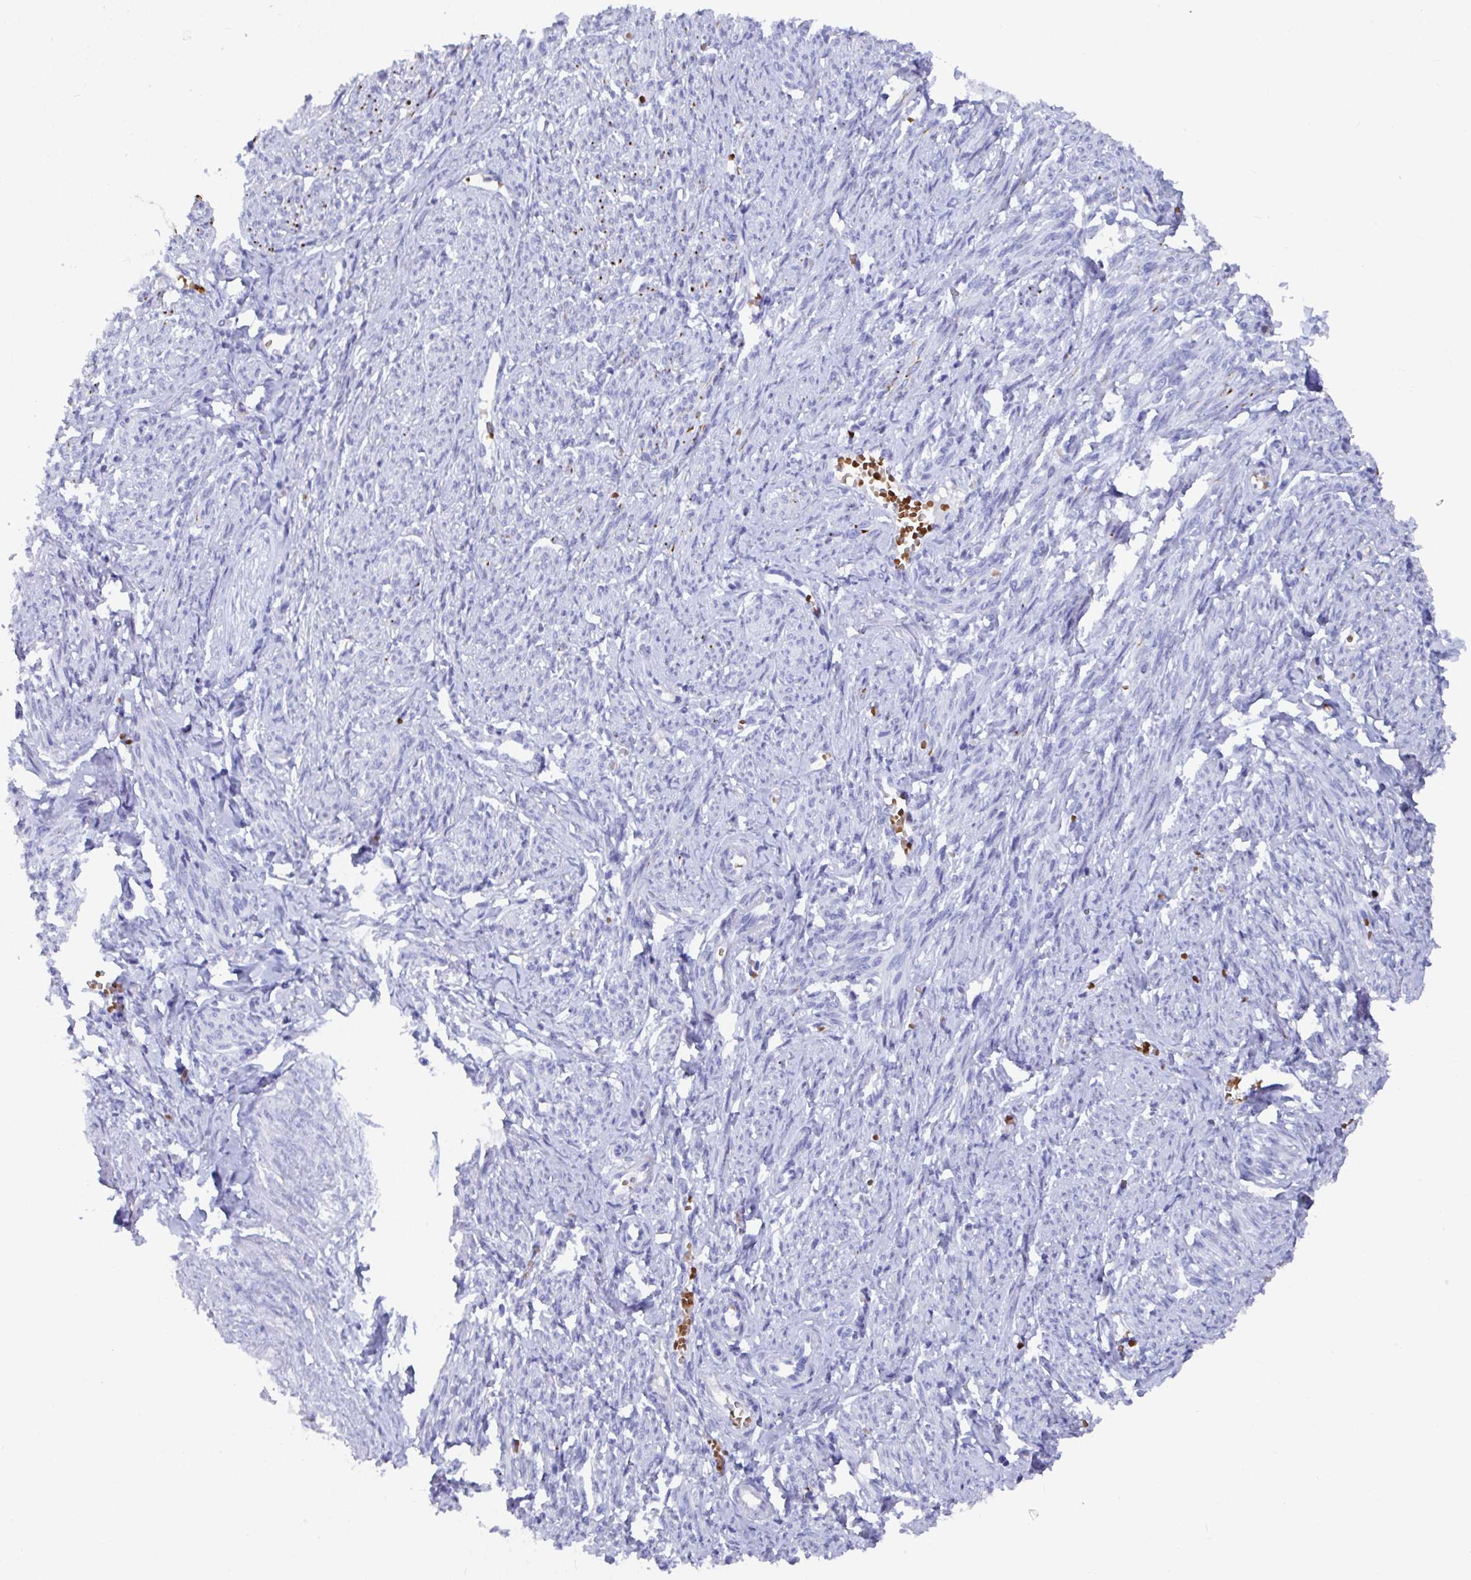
{"staining": {"intensity": "negative", "quantity": "none", "location": "none"}, "tissue": "smooth muscle", "cell_type": "Smooth muscle cells", "image_type": "normal", "snomed": [{"axis": "morphology", "description": "Normal tissue, NOS"}, {"axis": "topography", "description": "Smooth muscle"}], "caption": "Immunohistochemical staining of normal human smooth muscle displays no significant expression in smooth muscle cells.", "gene": "CLDN8", "patient": {"sex": "female", "age": 65}}